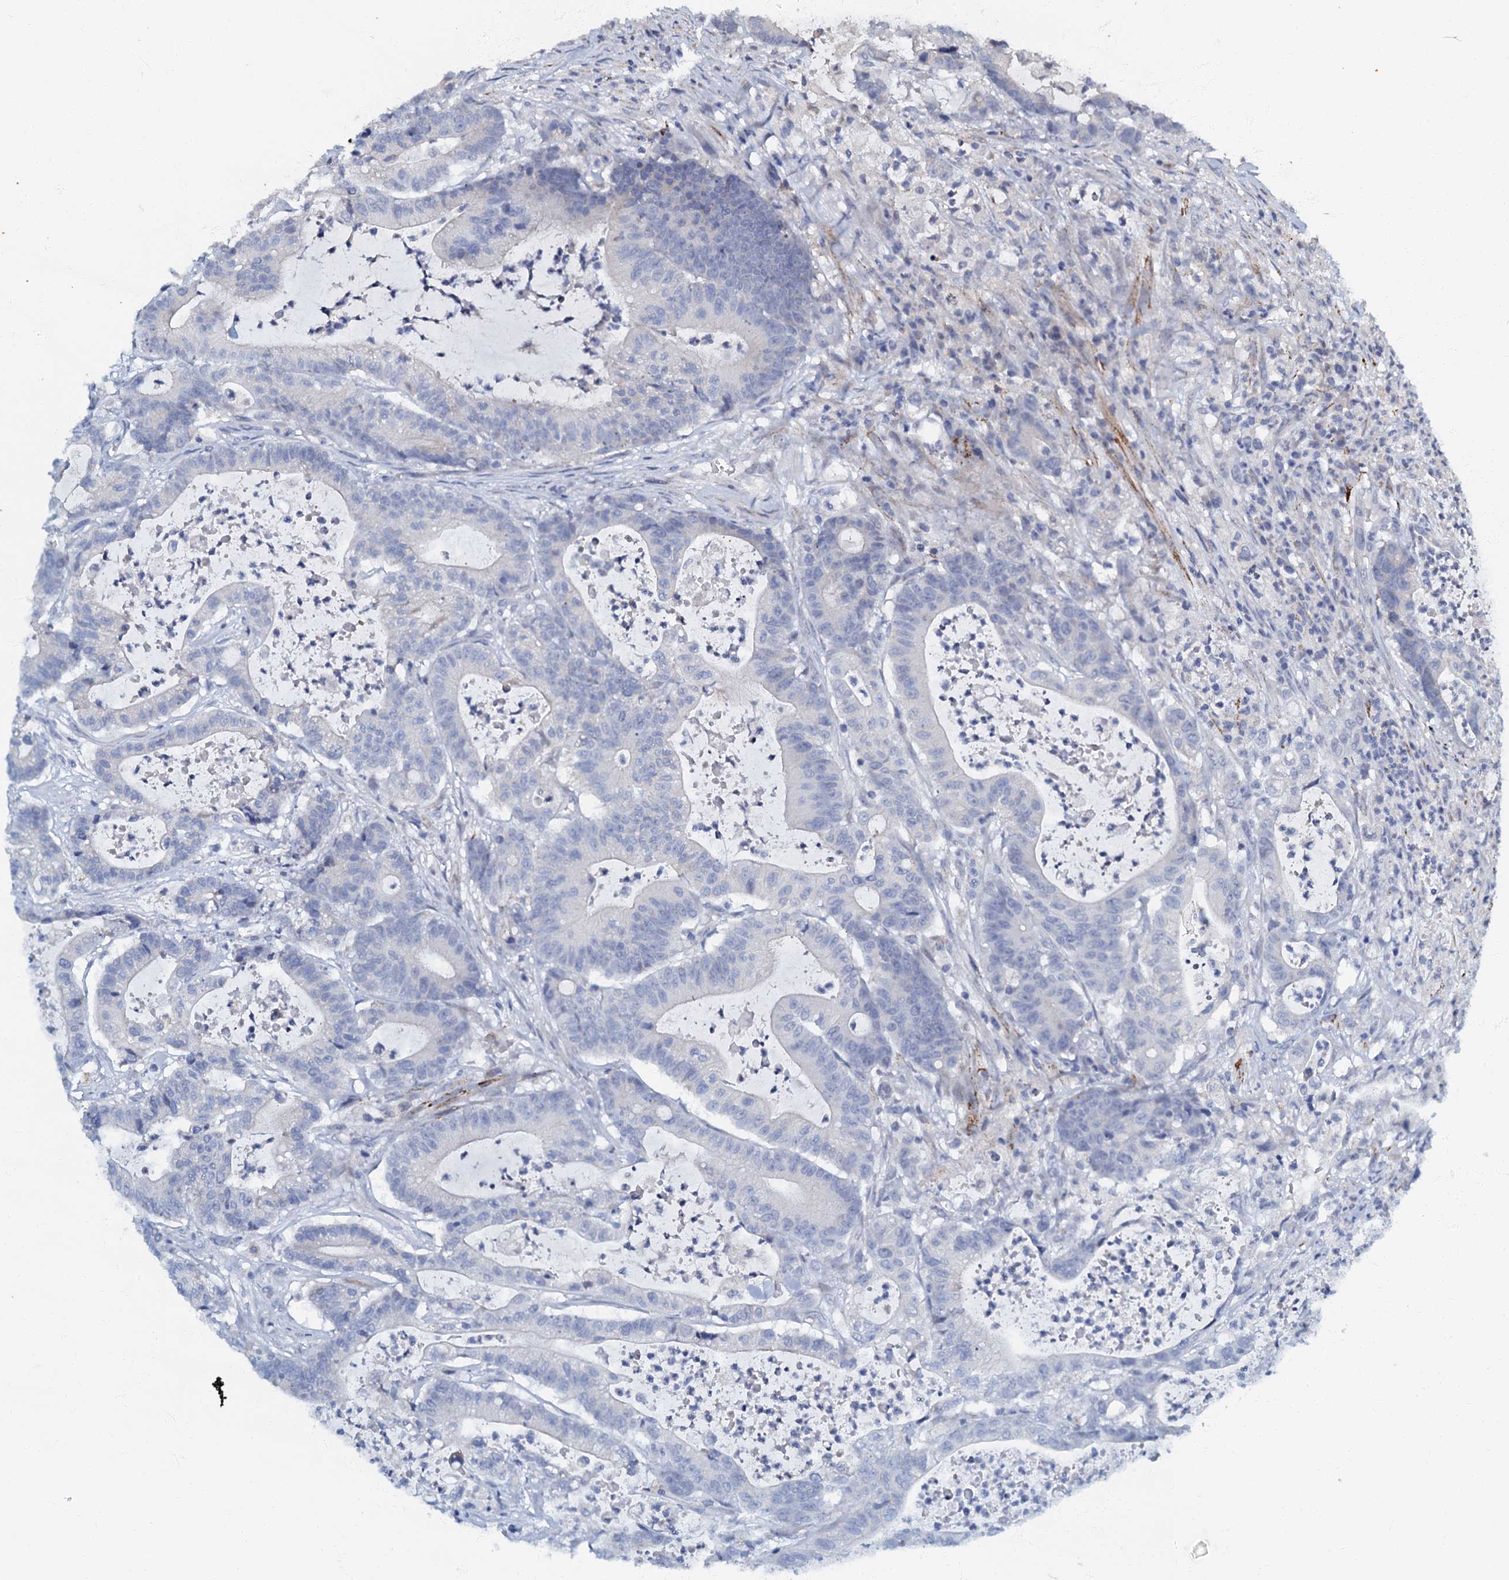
{"staining": {"intensity": "negative", "quantity": "none", "location": "none"}, "tissue": "colorectal cancer", "cell_type": "Tumor cells", "image_type": "cancer", "snomed": [{"axis": "morphology", "description": "Adenocarcinoma, NOS"}, {"axis": "topography", "description": "Colon"}], "caption": "Tumor cells are negative for protein expression in human colorectal cancer (adenocarcinoma).", "gene": "OLAH", "patient": {"sex": "female", "age": 84}}